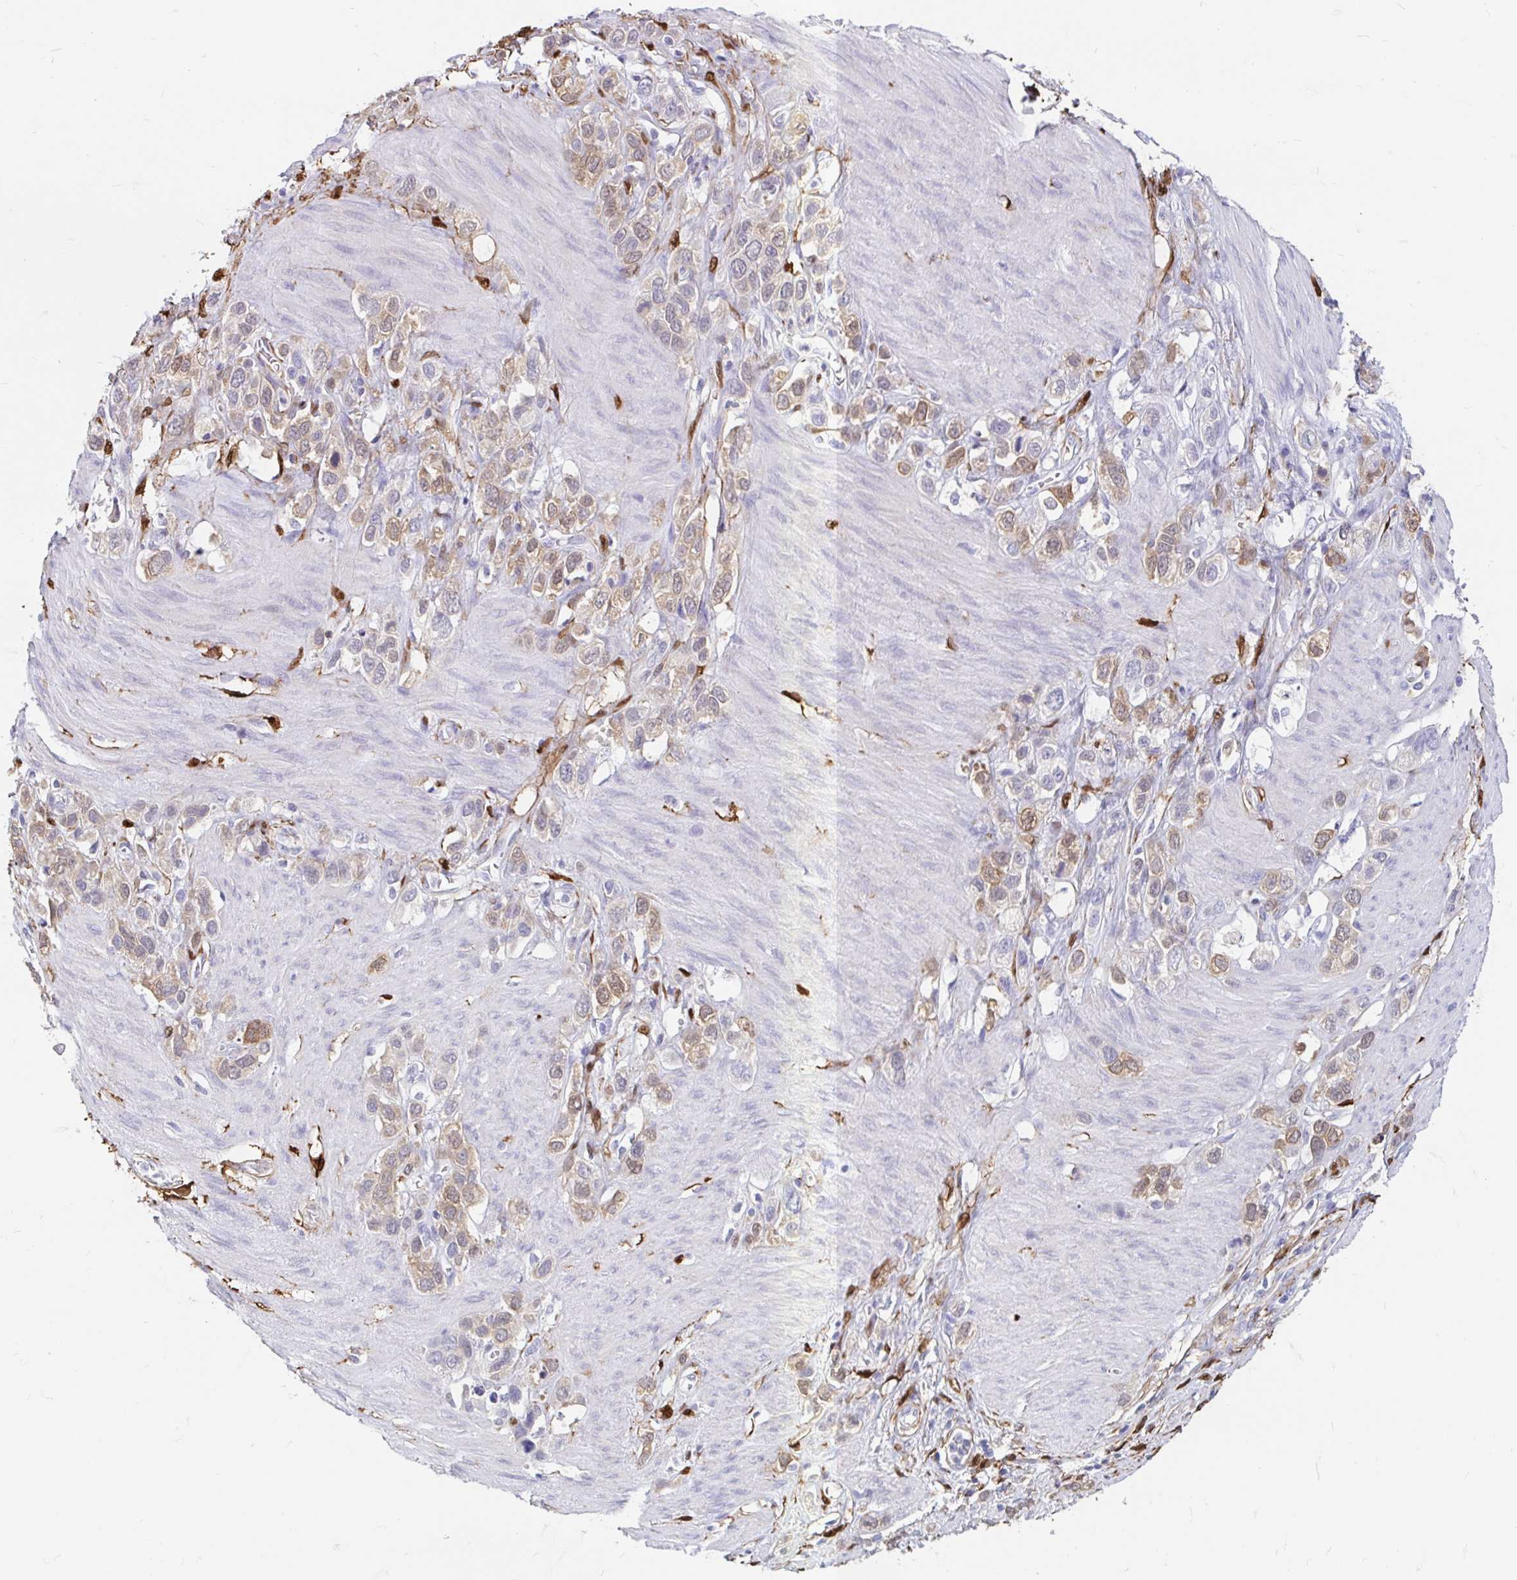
{"staining": {"intensity": "weak", "quantity": "25%-75%", "location": "cytoplasmic/membranous"}, "tissue": "stomach cancer", "cell_type": "Tumor cells", "image_type": "cancer", "snomed": [{"axis": "morphology", "description": "Adenocarcinoma, NOS"}, {"axis": "topography", "description": "Stomach"}], "caption": "The immunohistochemical stain shows weak cytoplasmic/membranous positivity in tumor cells of stomach adenocarcinoma tissue. The staining is performed using DAB brown chromogen to label protein expression. The nuclei are counter-stained blue using hematoxylin.", "gene": "ADH1A", "patient": {"sex": "female", "age": 65}}